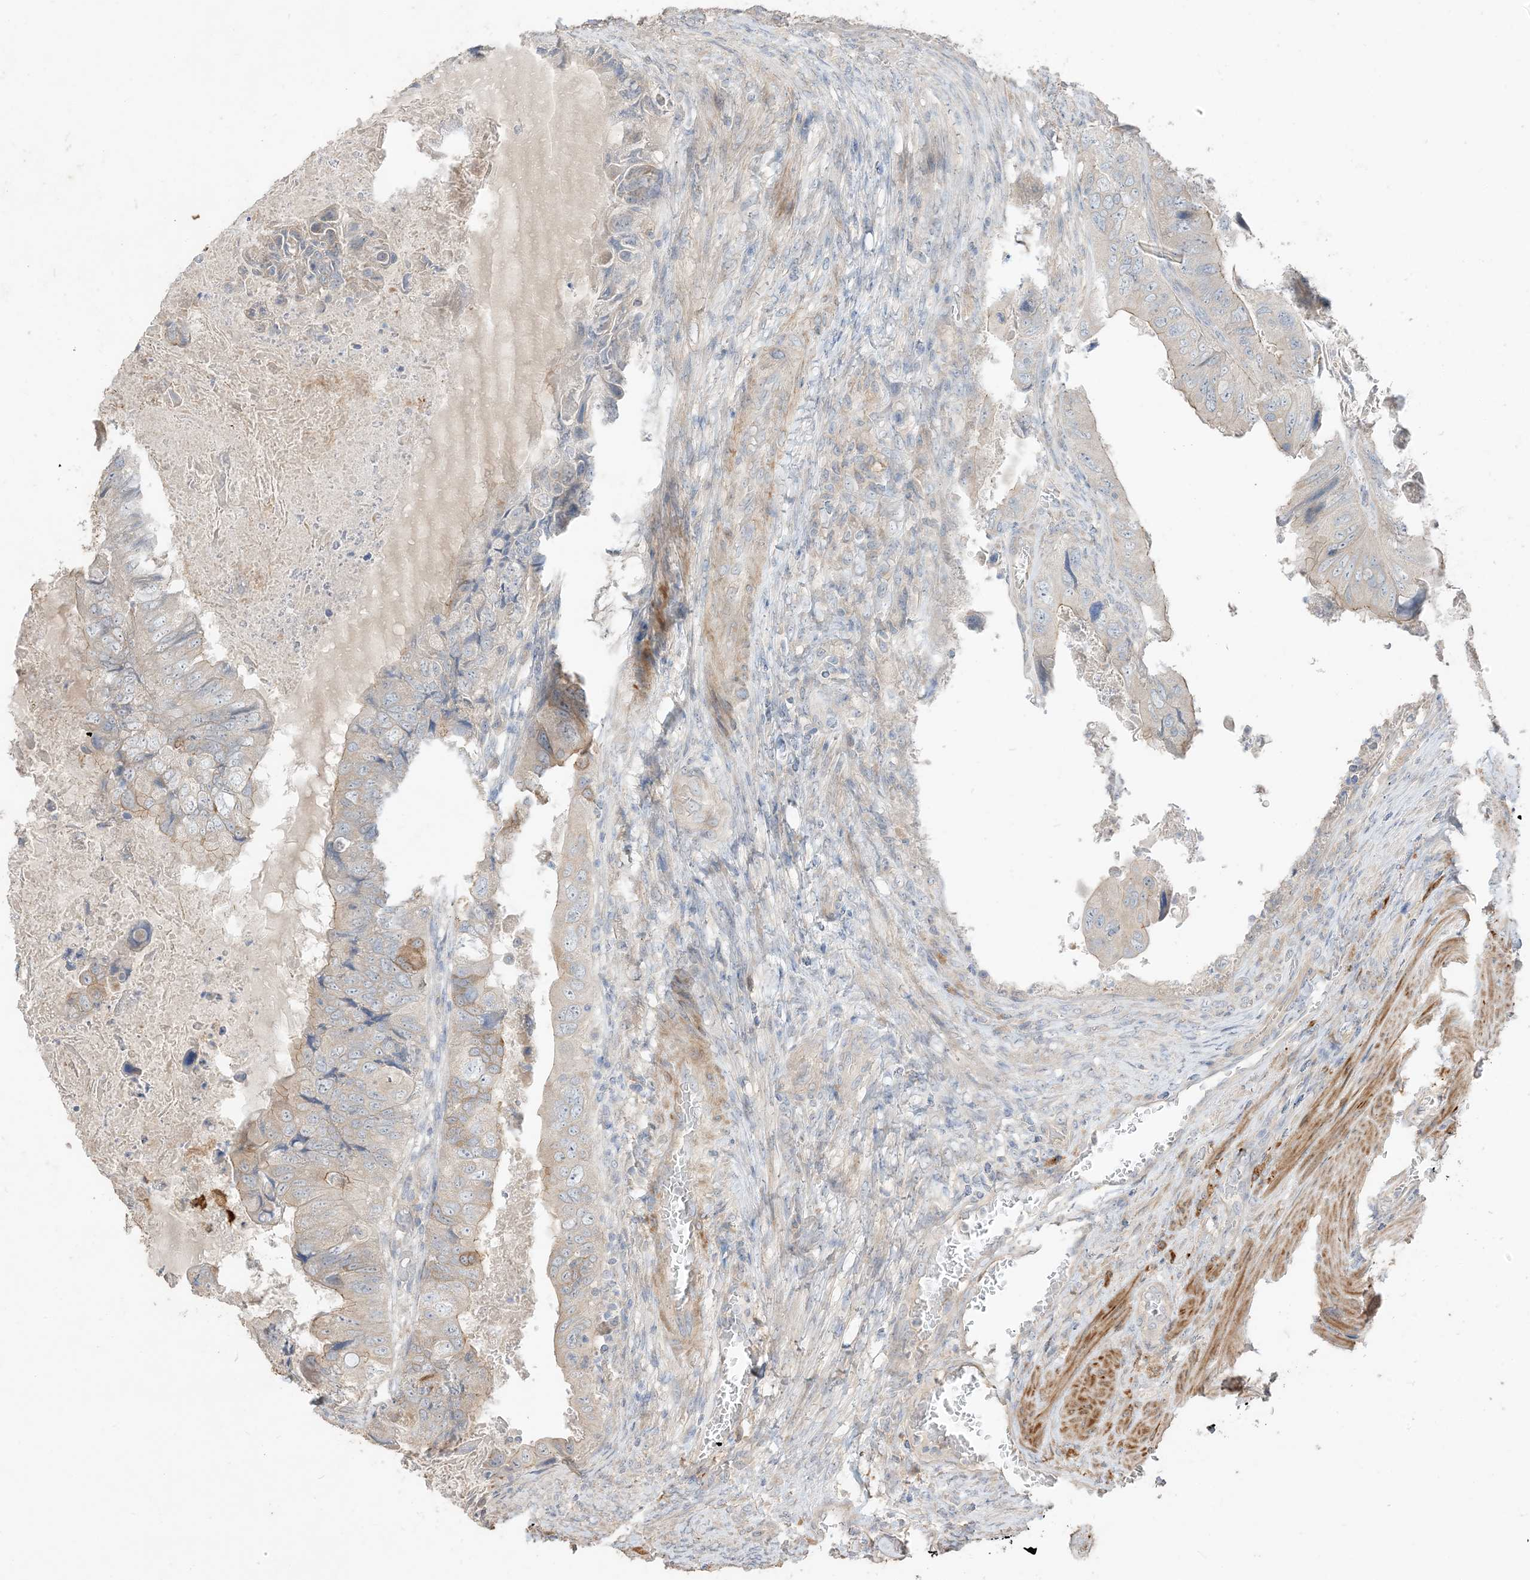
{"staining": {"intensity": "weak", "quantity": "<25%", "location": "cytoplasmic/membranous"}, "tissue": "colorectal cancer", "cell_type": "Tumor cells", "image_type": "cancer", "snomed": [{"axis": "morphology", "description": "Adenocarcinoma, NOS"}, {"axis": "topography", "description": "Rectum"}], "caption": "The image exhibits no staining of tumor cells in adenocarcinoma (colorectal).", "gene": "RNF175", "patient": {"sex": "male", "age": 63}}